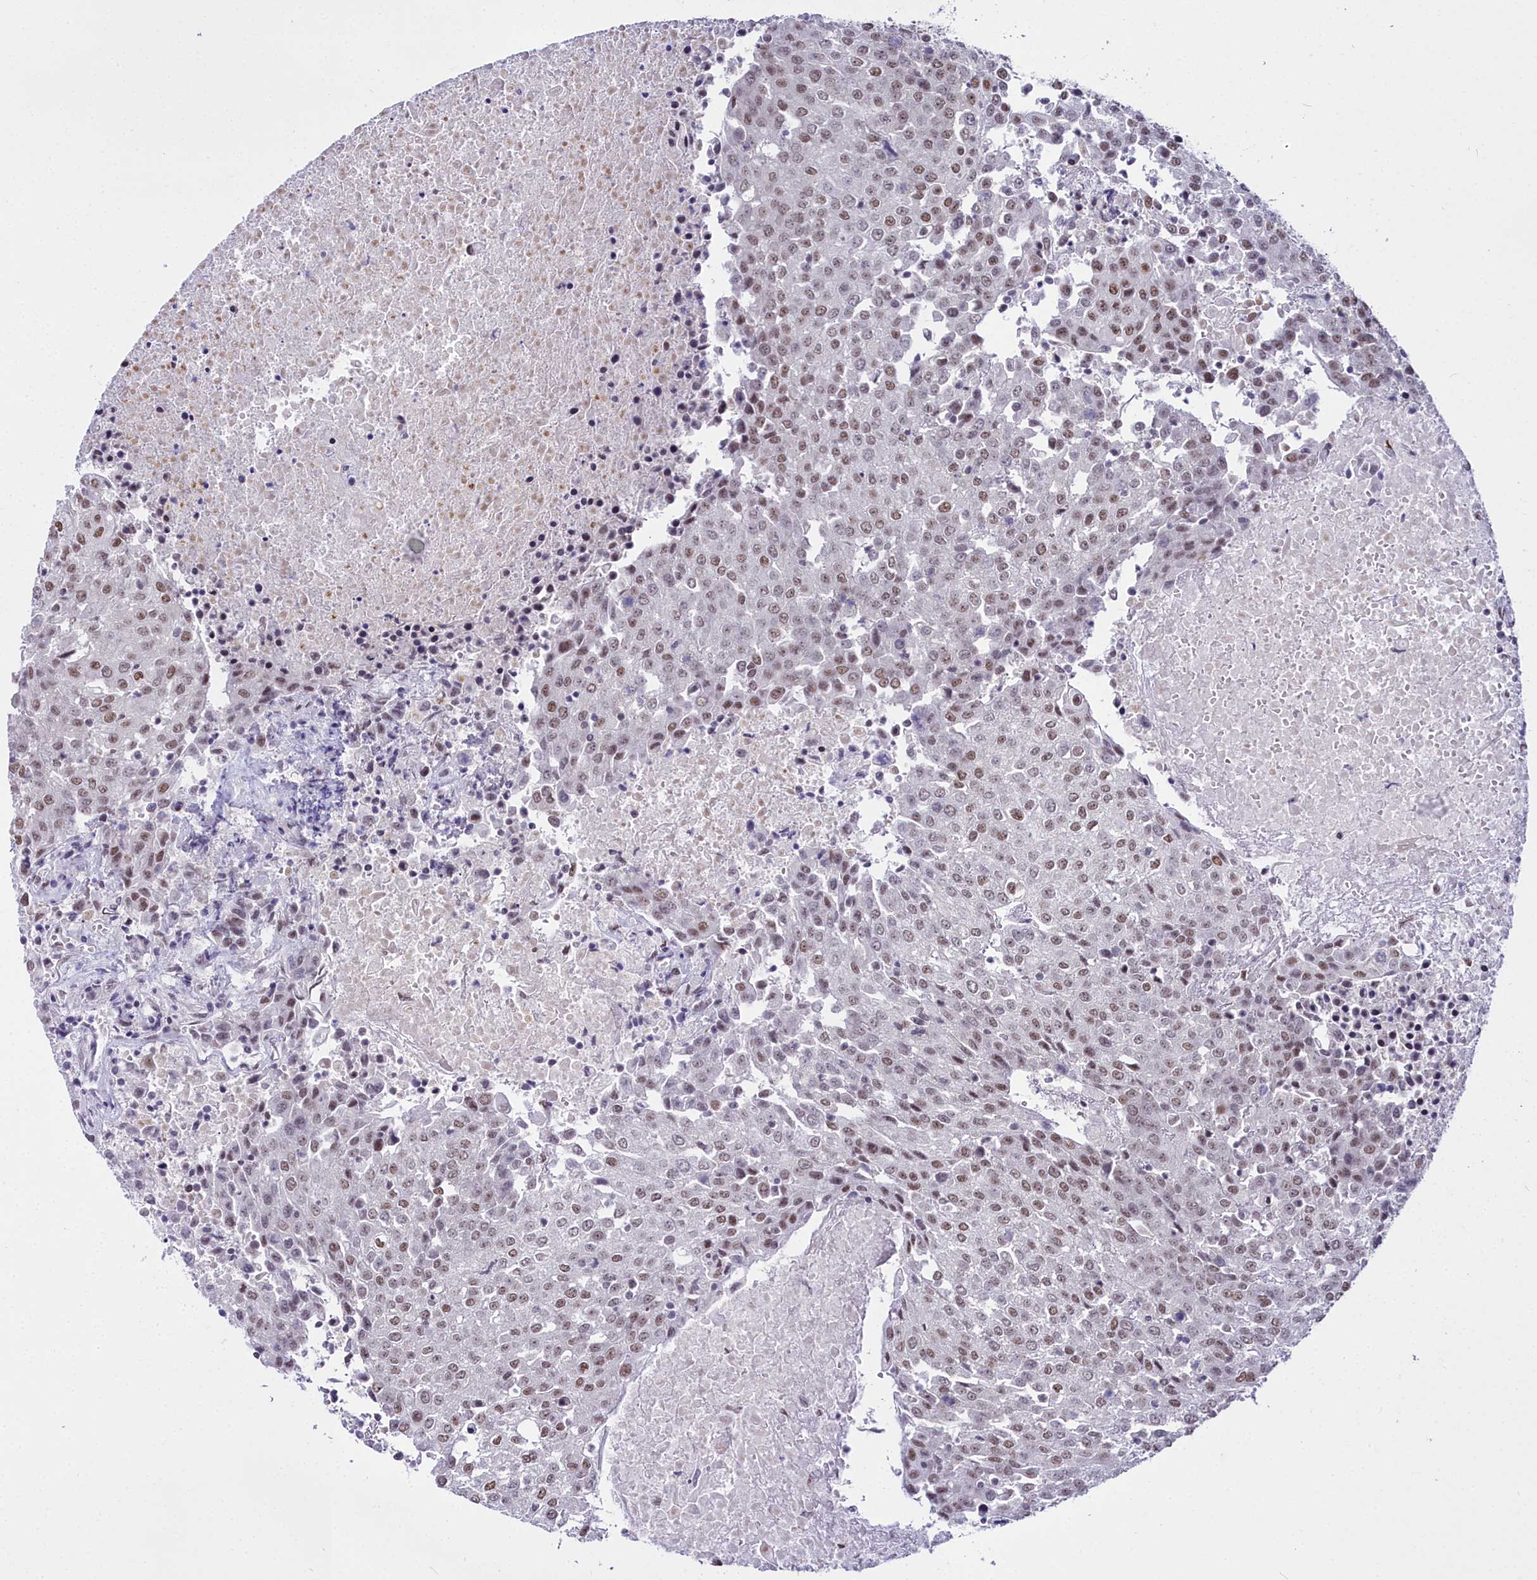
{"staining": {"intensity": "moderate", "quantity": "25%-75%", "location": "nuclear"}, "tissue": "urothelial cancer", "cell_type": "Tumor cells", "image_type": "cancer", "snomed": [{"axis": "morphology", "description": "Urothelial carcinoma, High grade"}, {"axis": "topography", "description": "Urinary bladder"}], "caption": "Moderate nuclear positivity for a protein is seen in approximately 25%-75% of tumor cells of high-grade urothelial carcinoma using IHC.", "gene": "RBM12", "patient": {"sex": "female", "age": 85}}